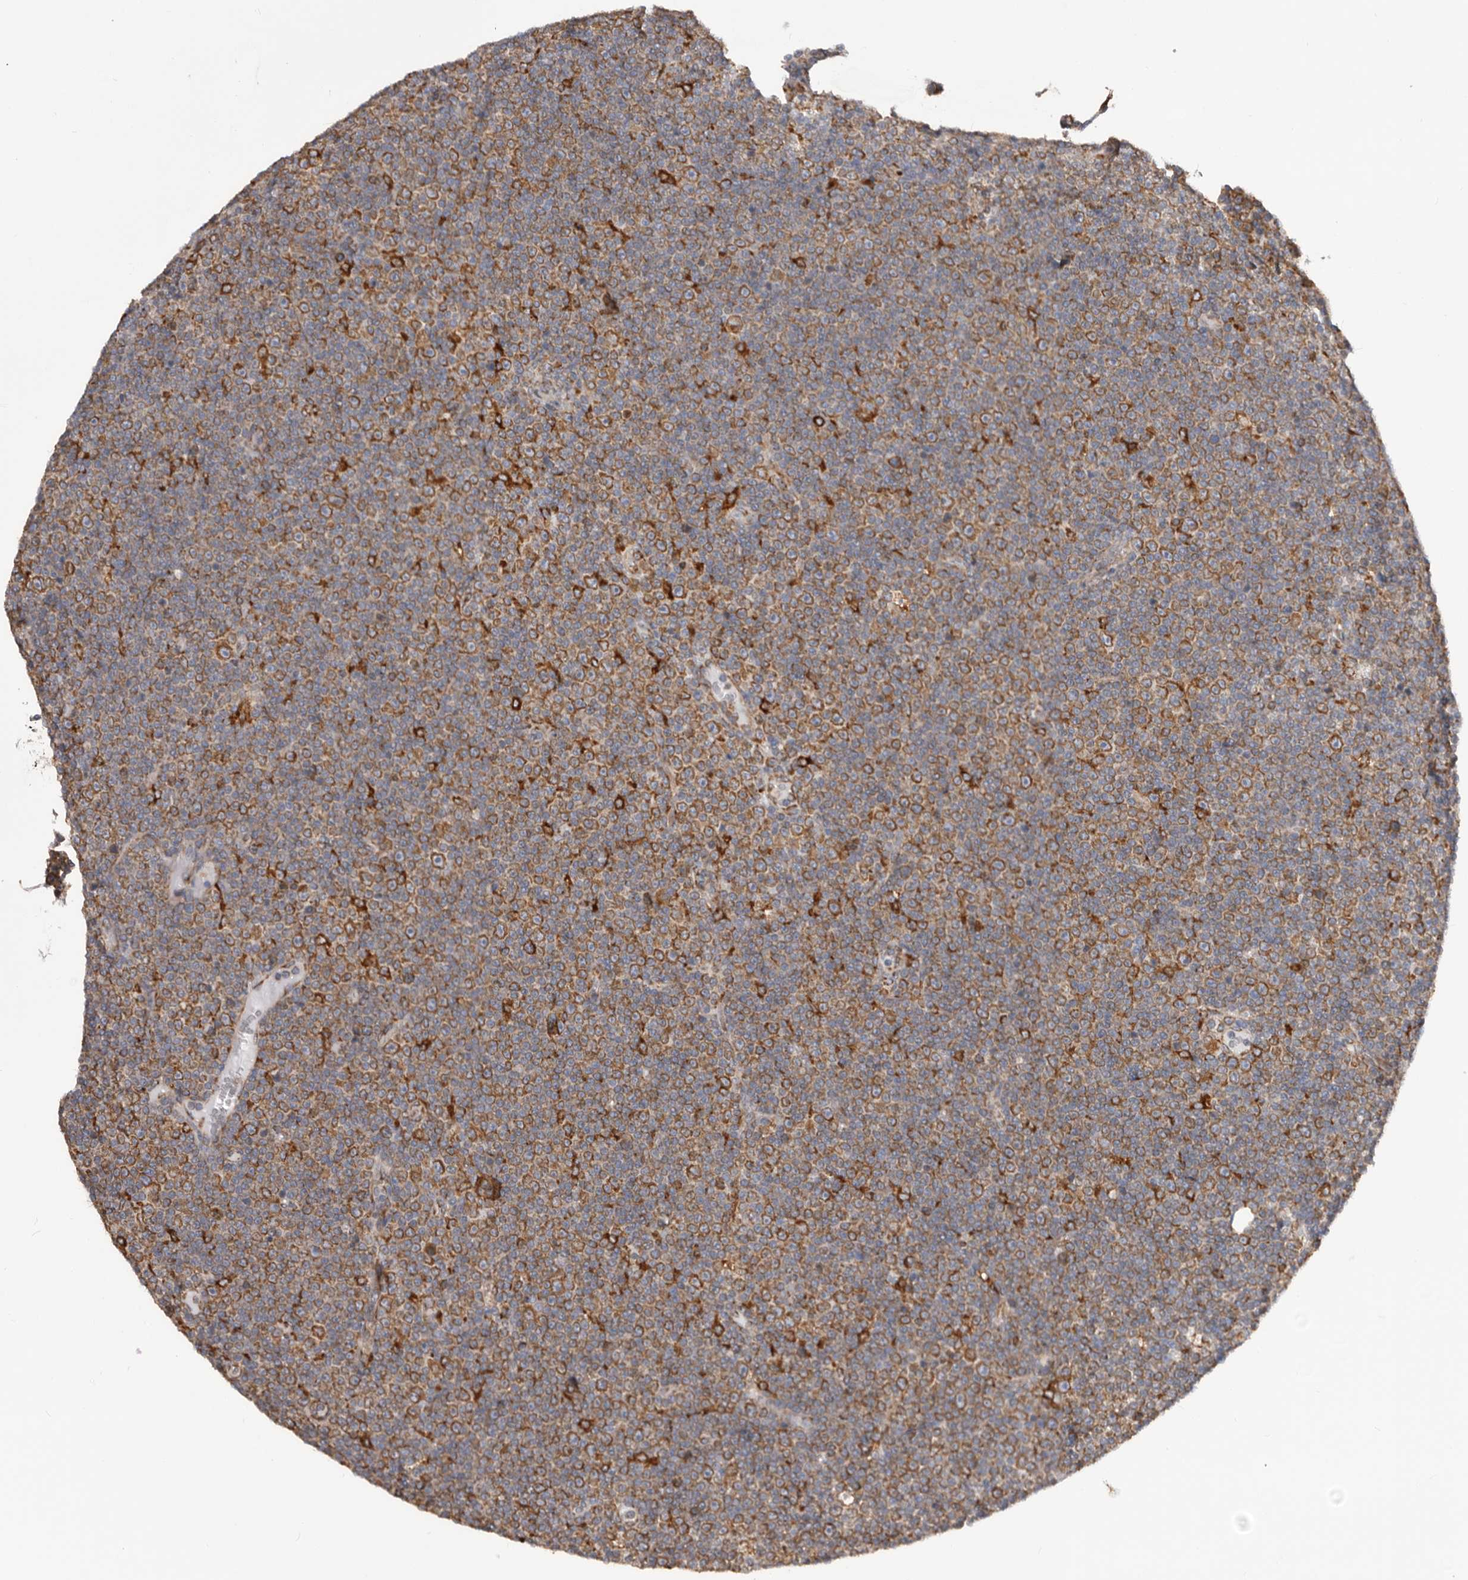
{"staining": {"intensity": "moderate", "quantity": ">75%", "location": "cytoplasmic/membranous"}, "tissue": "lymphoma", "cell_type": "Tumor cells", "image_type": "cancer", "snomed": [{"axis": "morphology", "description": "Malignant lymphoma, non-Hodgkin's type, Low grade"}, {"axis": "topography", "description": "Lymph node"}], "caption": "Lymphoma stained with a protein marker exhibits moderate staining in tumor cells.", "gene": "QRSL1", "patient": {"sex": "female", "age": 67}}